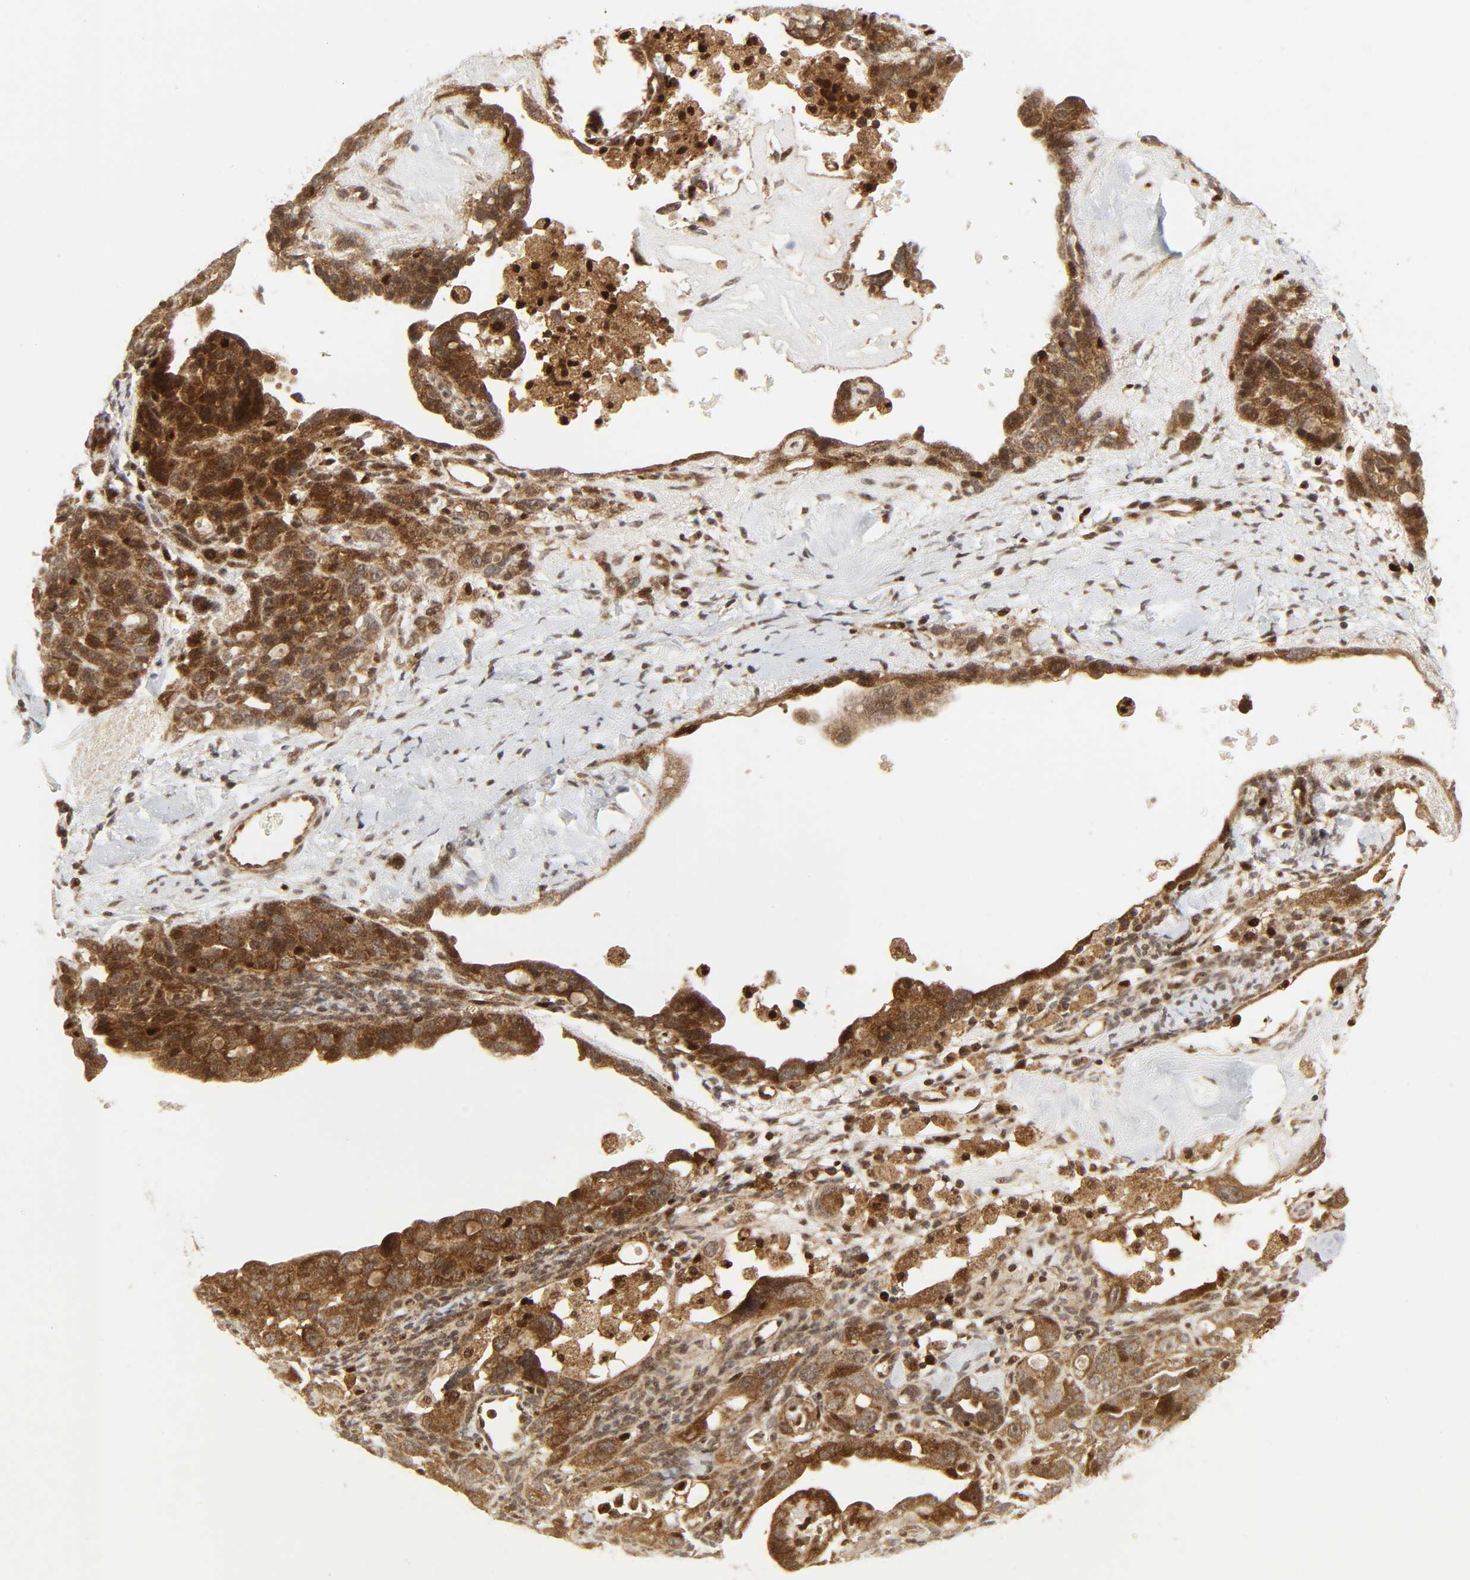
{"staining": {"intensity": "strong", "quantity": ">75%", "location": "cytoplasmic/membranous"}, "tissue": "ovarian cancer", "cell_type": "Tumor cells", "image_type": "cancer", "snomed": [{"axis": "morphology", "description": "Cystadenocarcinoma, serous, NOS"}, {"axis": "topography", "description": "Ovary"}], "caption": "Immunohistochemical staining of ovarian cancer exhibits strong cytoplasmic/membranous protein positivity in approximately >75% of tumor cells.", "gene": "CHUK", "patient": {"sex": "female", "age": 66}}